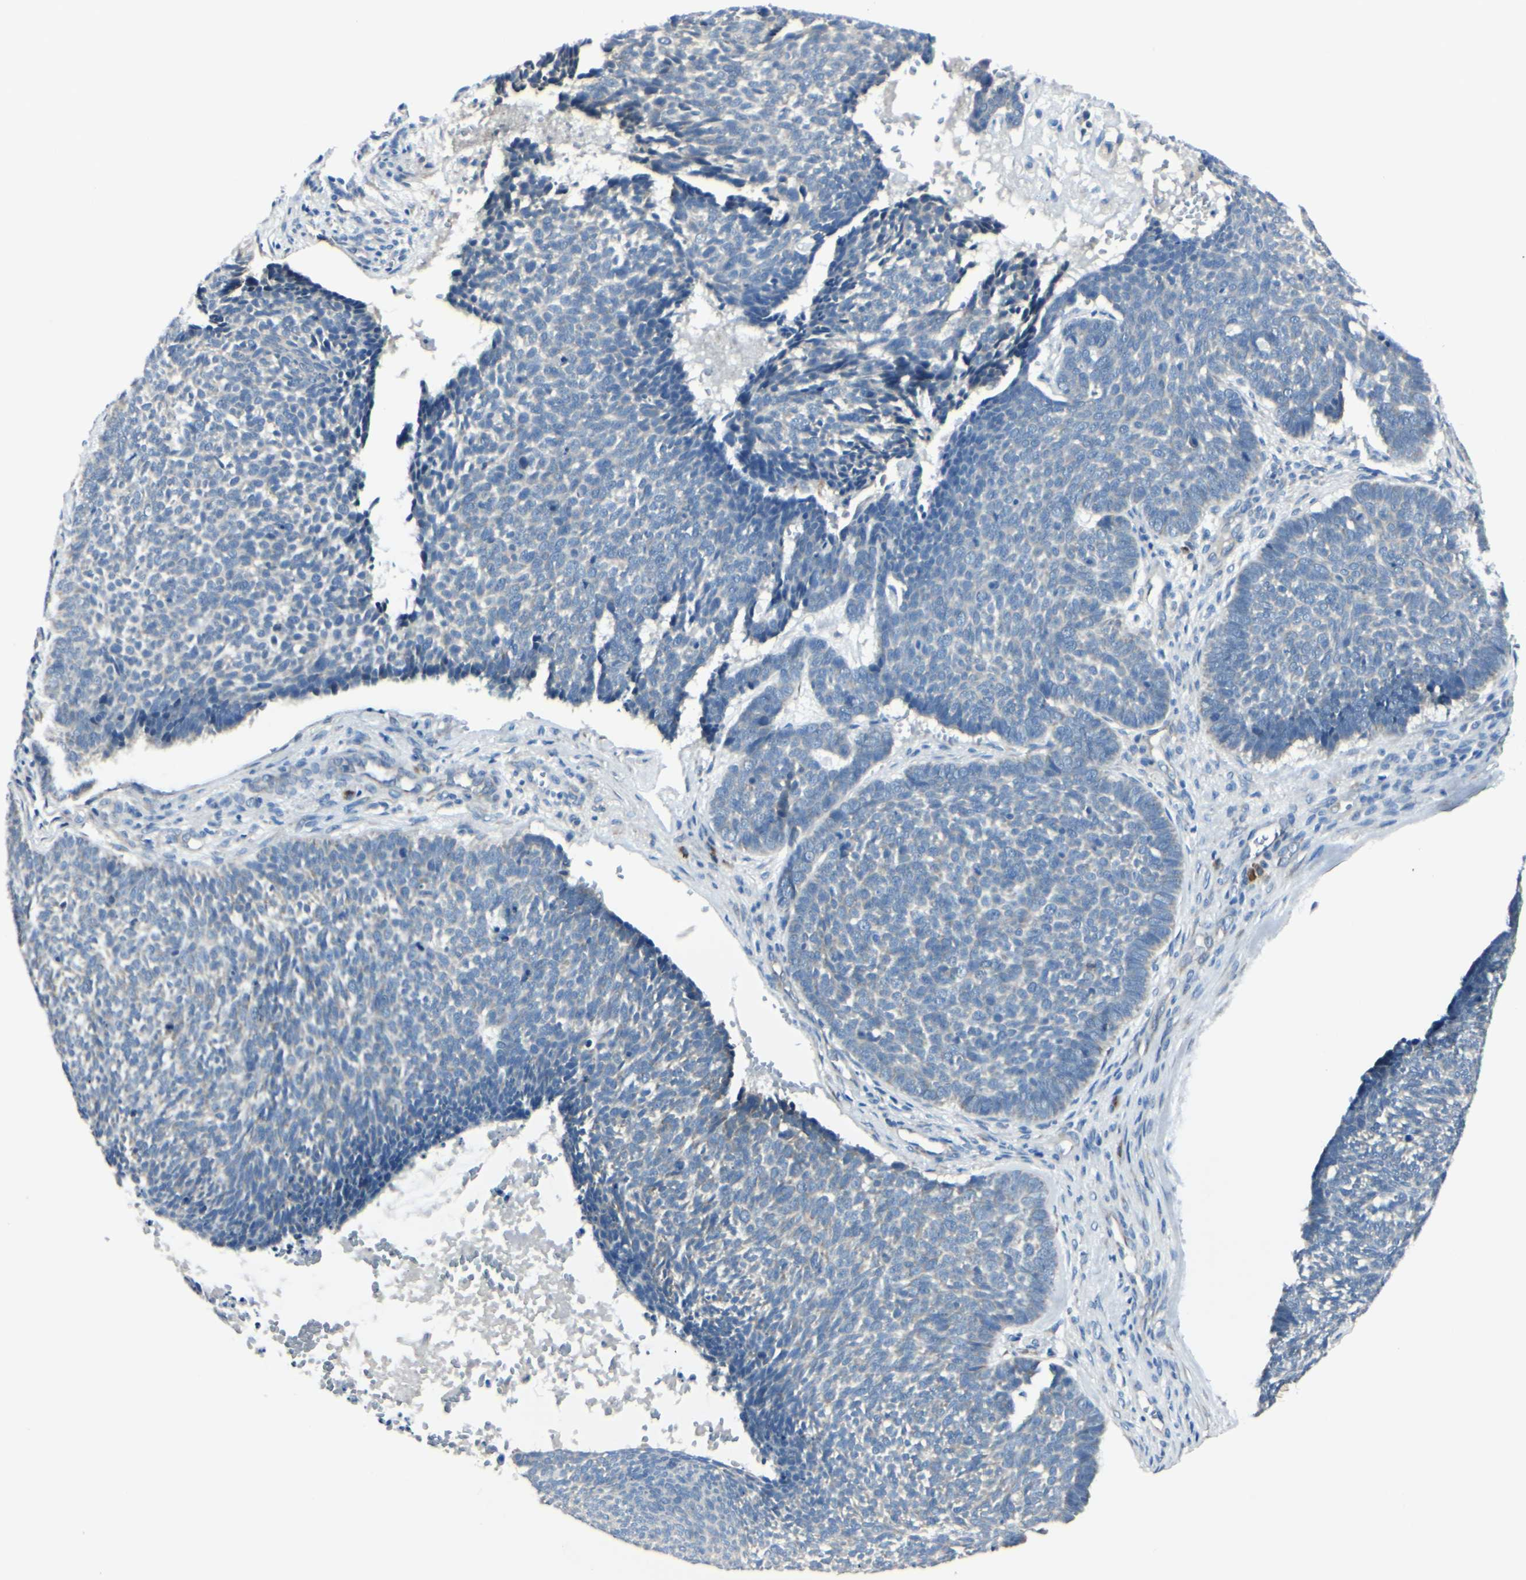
{"staining": {"intensity": "weak", "quantity": "25%-75%", "location": "cytoplasmic/membranous"}, "tissue": "skin cancer", "cell_type": "Tumor cells", "image_type": "cancer", "snomed": [{"axis": "morphology", "description": "Basal cell carcinoma"}, {"axis": "topography", "description": "Skin"}], "caption": "Skin cancer (basal cell carcinoma) stained for a protein (brown) exhibits weak cytoplasmic/membranous positive staining in about 25%-75% of tumor cells.", "gene": "SELENOS", "patient": {"sex": "male", "age": 84}}